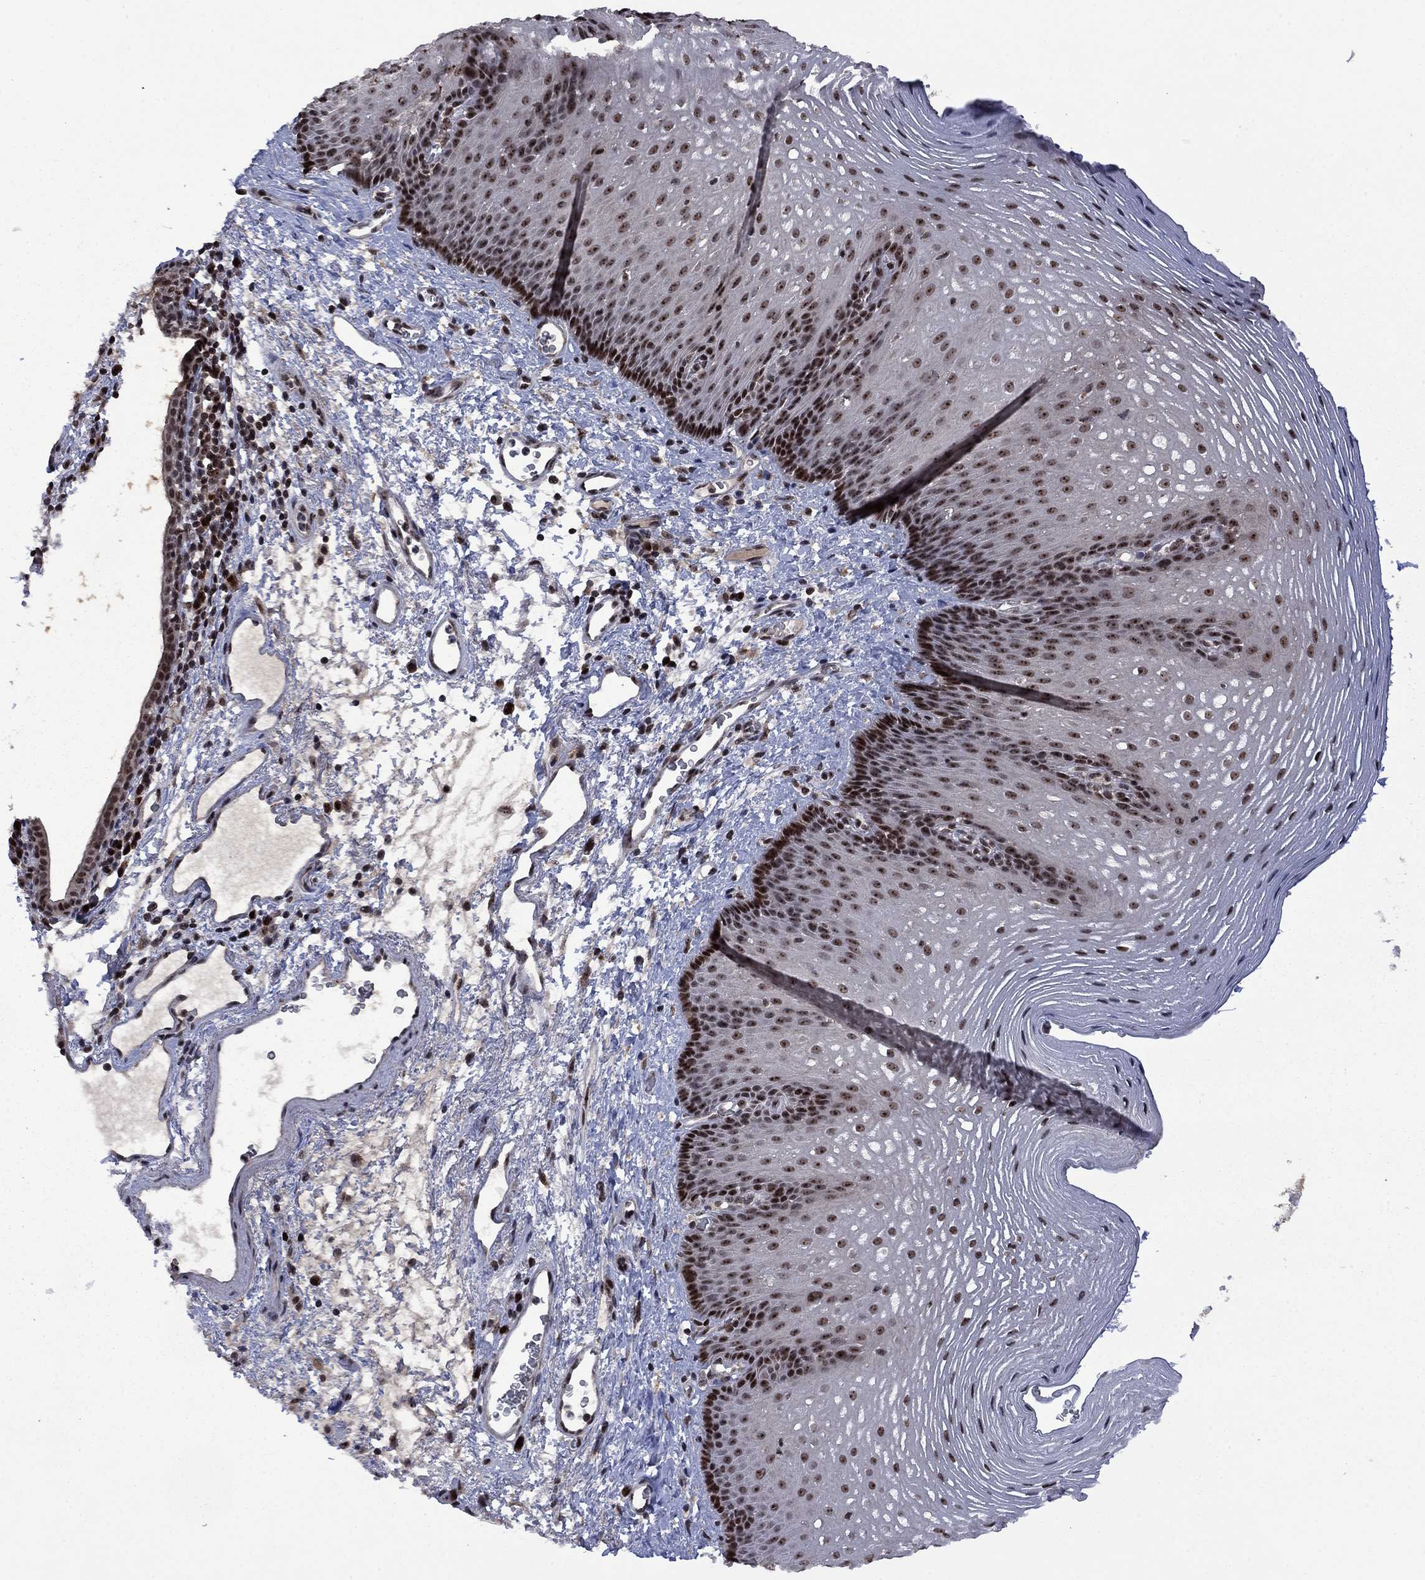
{"staining": {"intensity": "moderate", "quantity": "25%-75%", "location": "nuclear"}, "tissue": "esophagus", "cell_type": "Squamous epithelial cells", "image_type": "normal", "snomed": [{"axis": "morphology", "description": "Normal tissue, NOS"}, {"axis": "topography", "description": "Esophagus"}], "caption": "Unremarkable esophagus was stained to show a protein in brown. There is medium levels of moderate nuclear positivity in about 25%-75% of squamous epithelial cells.", "gene": "FBLL1", "patient": {"sex": "male", "age": 76}}